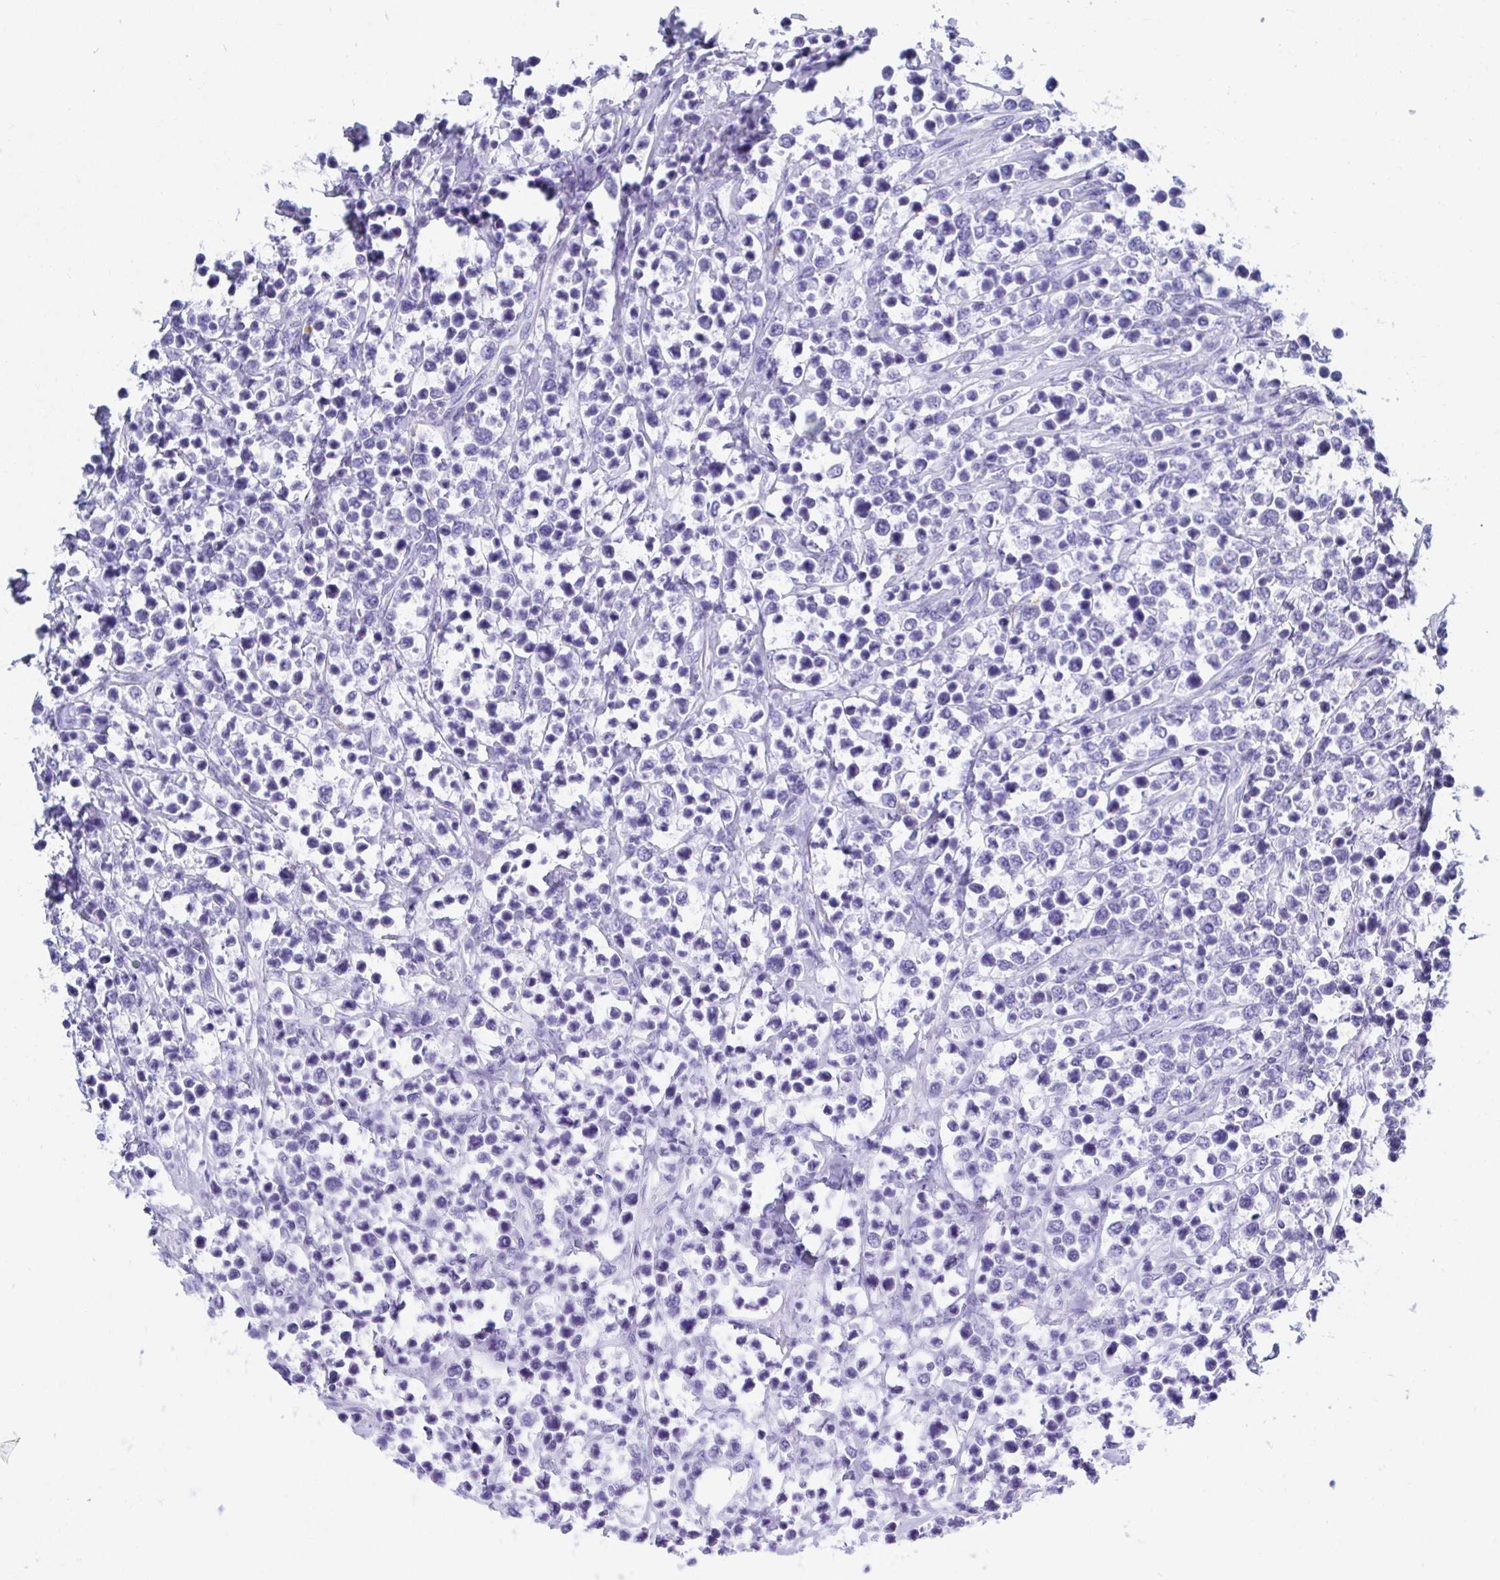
{"staining": {"intensity": "negative", "quantity": "none", "location": "none"}, "tissue": "lymphoma", "cell_type": "Tumor cells", "image_type": "cancer", "snomed": [{"axis": "morphology", "description": "Malignant lymphoma, non-Hodgkin's type, High grade"}, {"axis": "topography", "description": "Soft tissue"}], "caption": "A photomicrograph of human malignant lymphoma, non-Hodgkin's type (high-grade) is negative for staining in tumor cells.", "gene": "FRMD3", "patient": {"sex": "female", "age": 56}}